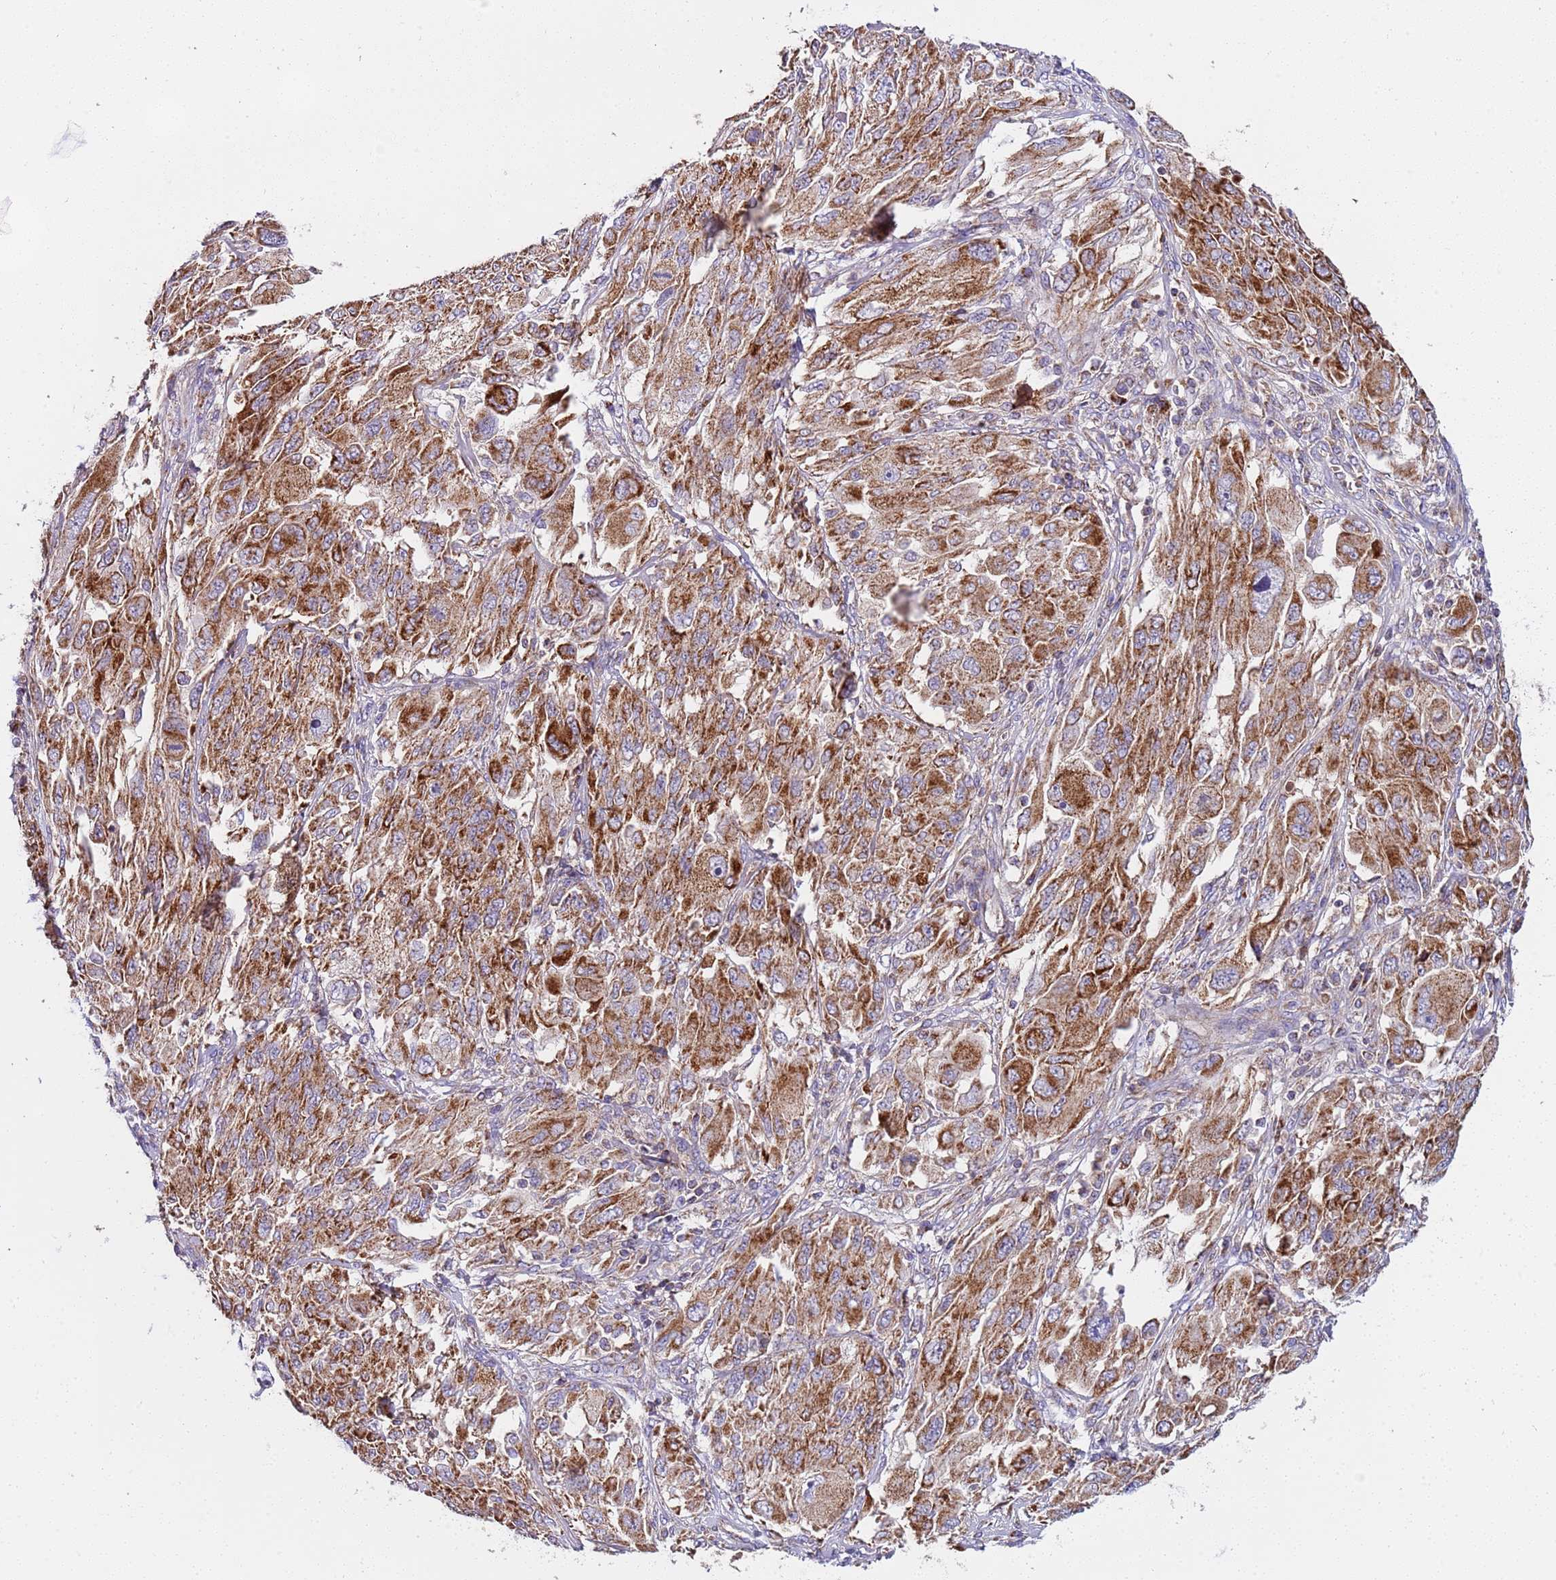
{"staining": {"intensity": "strong", "quantity": ">75%", "location": "cytoplasmic/membranous"}, "tissue": "melanoma", "cell_type": "Tumor cells", "image_type": "cancer", "snomed": [{"axis": "morphology", "description": "Malignant melanoma, NOS"}, {"axis": "topography", "description": "Skin"}], "caption": "This micrograph displays immunohistochemistry (IHC) staining of human malignant melanoma, with high strong cytoplasmic/membranous staining in approximately >75% of tumor cells.", "gene": "TMEM126A", "patient": {"sex": "female", "age": 91}}